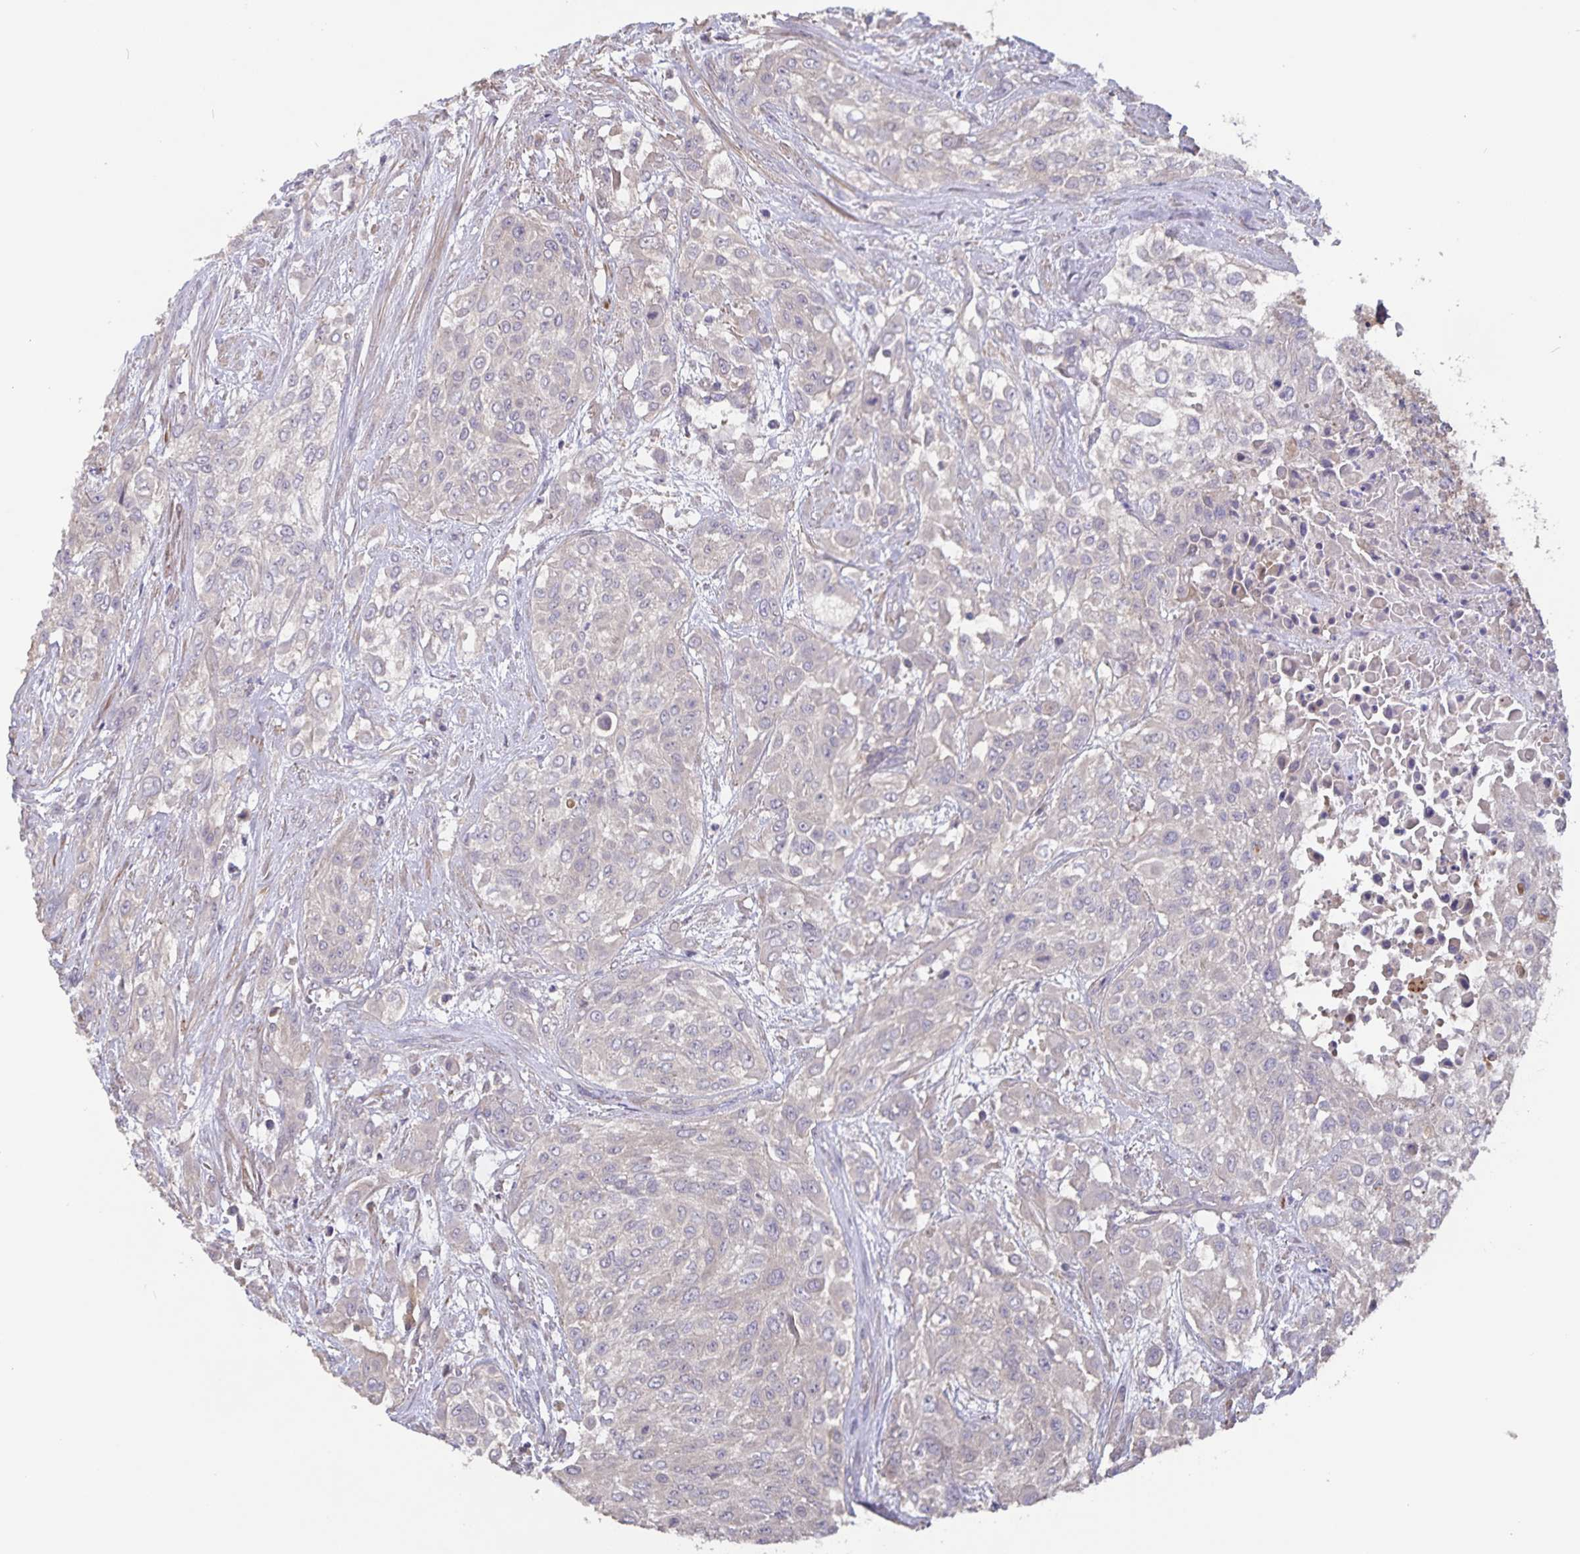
{"staining": {"intensity": "negative", "quantity": "none", "location": "none"}, "tissue": "urothelial cancer", "cell_type": "Tumor cells", "image_type": "cancer", "snomed": [{"axis": "morphology", "description": "Urothelial carcinoma, High grade"}, {"axis": "topography", "description": "Urinary bladder"}], "caption": "Immunohistochemical staining of human urothelial carcinoma (high-grade) demonstrates no significant expression in tumor cells.", "gene": "FBXL16", "patient": {"sex": "male", "age": 57}}